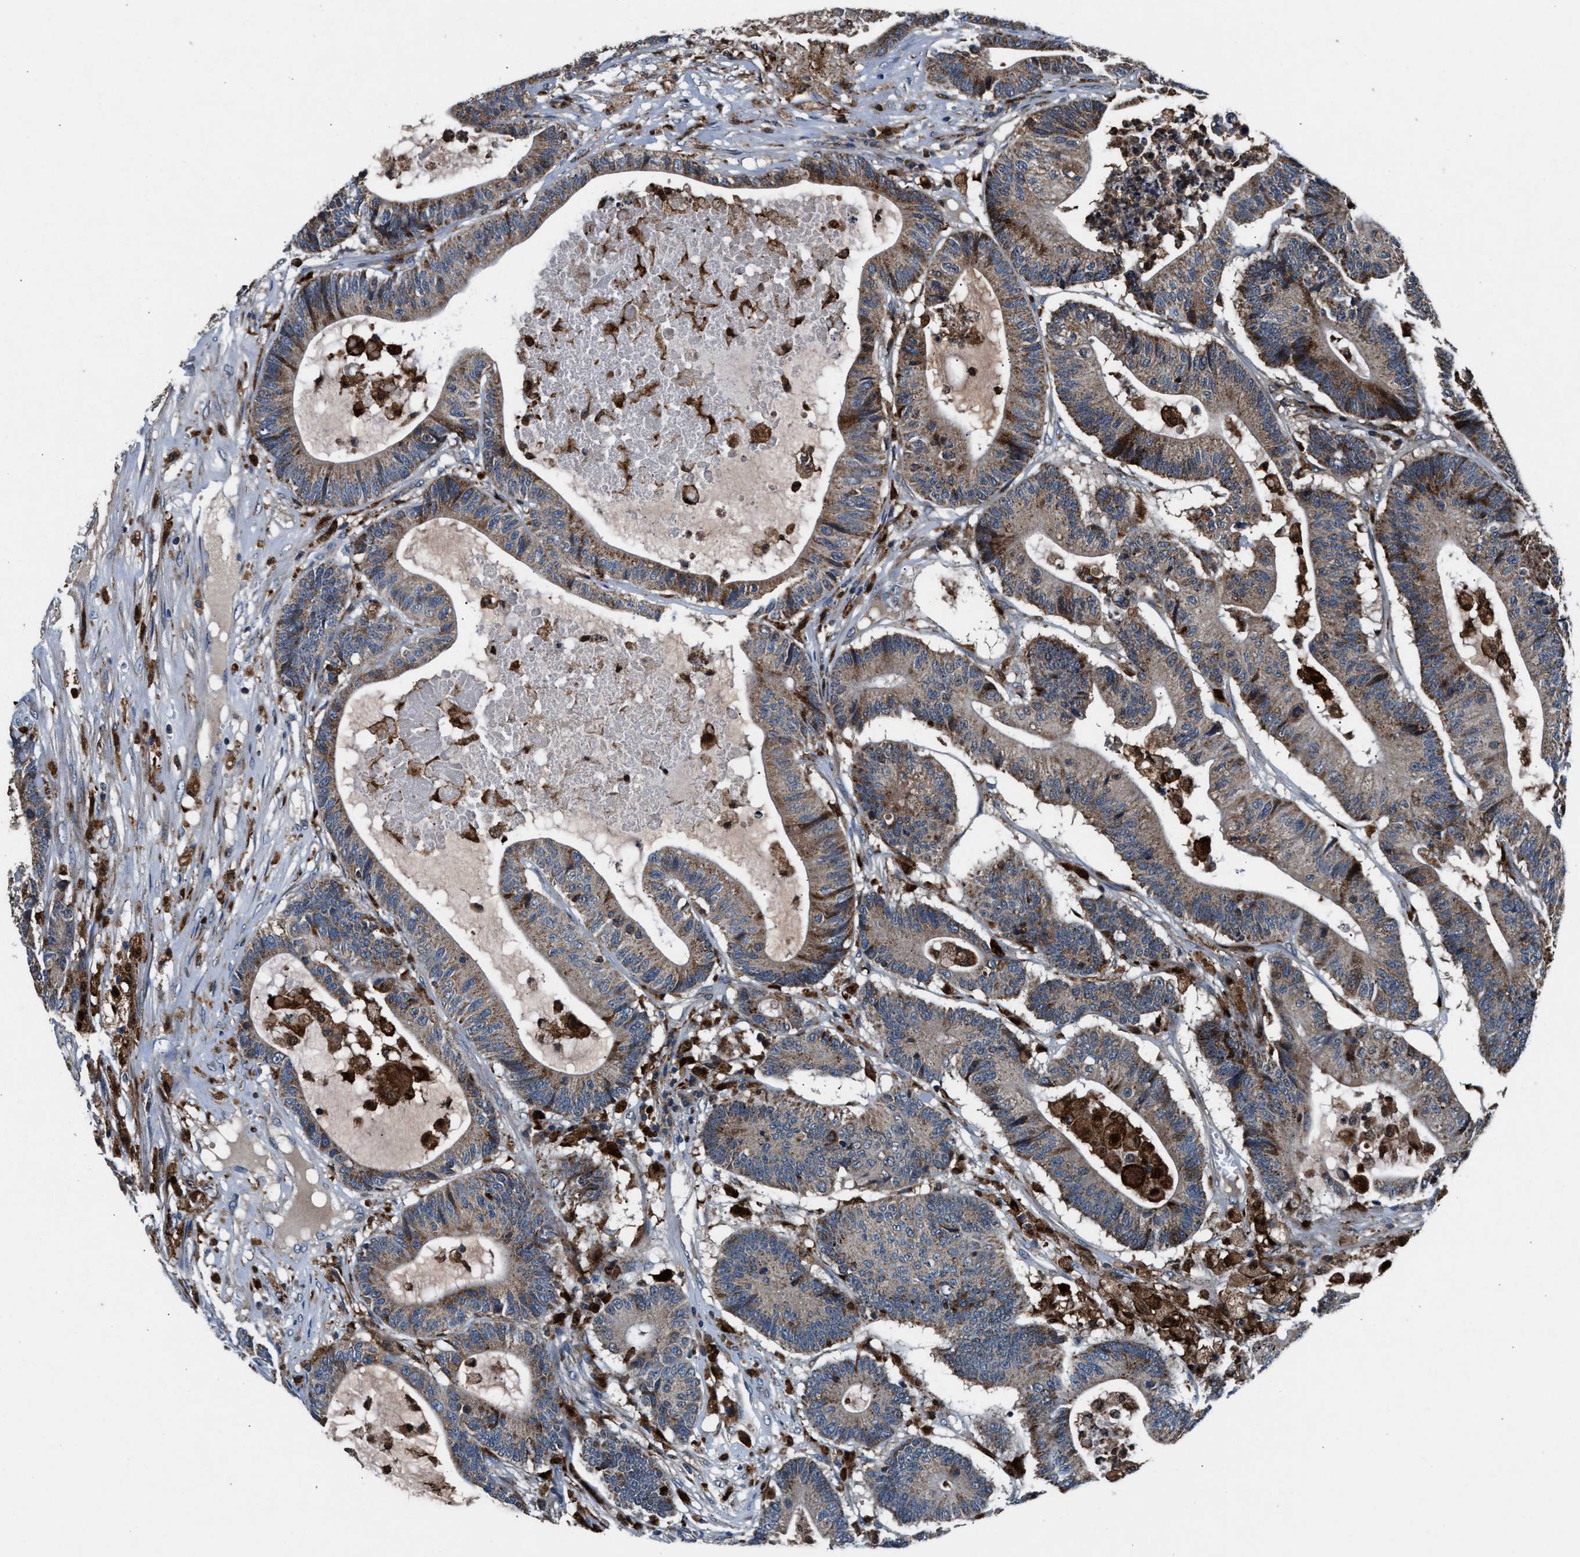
{"staining": {"intensity": "weak", "quantity": ">75%", "location": "cytoplasmic/membranous"}, "tissue": "colorectal cancer", "cell_type": "Tumor cells", "image_type": "cancer", "snomed": [{"axis": "morphology", "description": "Adenocarcinoma, NOS"}, {"axis": "topography", "description": "Colon"}], "caption": "The micrograph exhibits staining of colorectal cancer (adenocarcinoma), revealing weak cytoplasmic/membranous protein positivity (brown color) within tumor cells.", "gene": "FAM221A", "patient": {"sex": "female", "age": 84}}